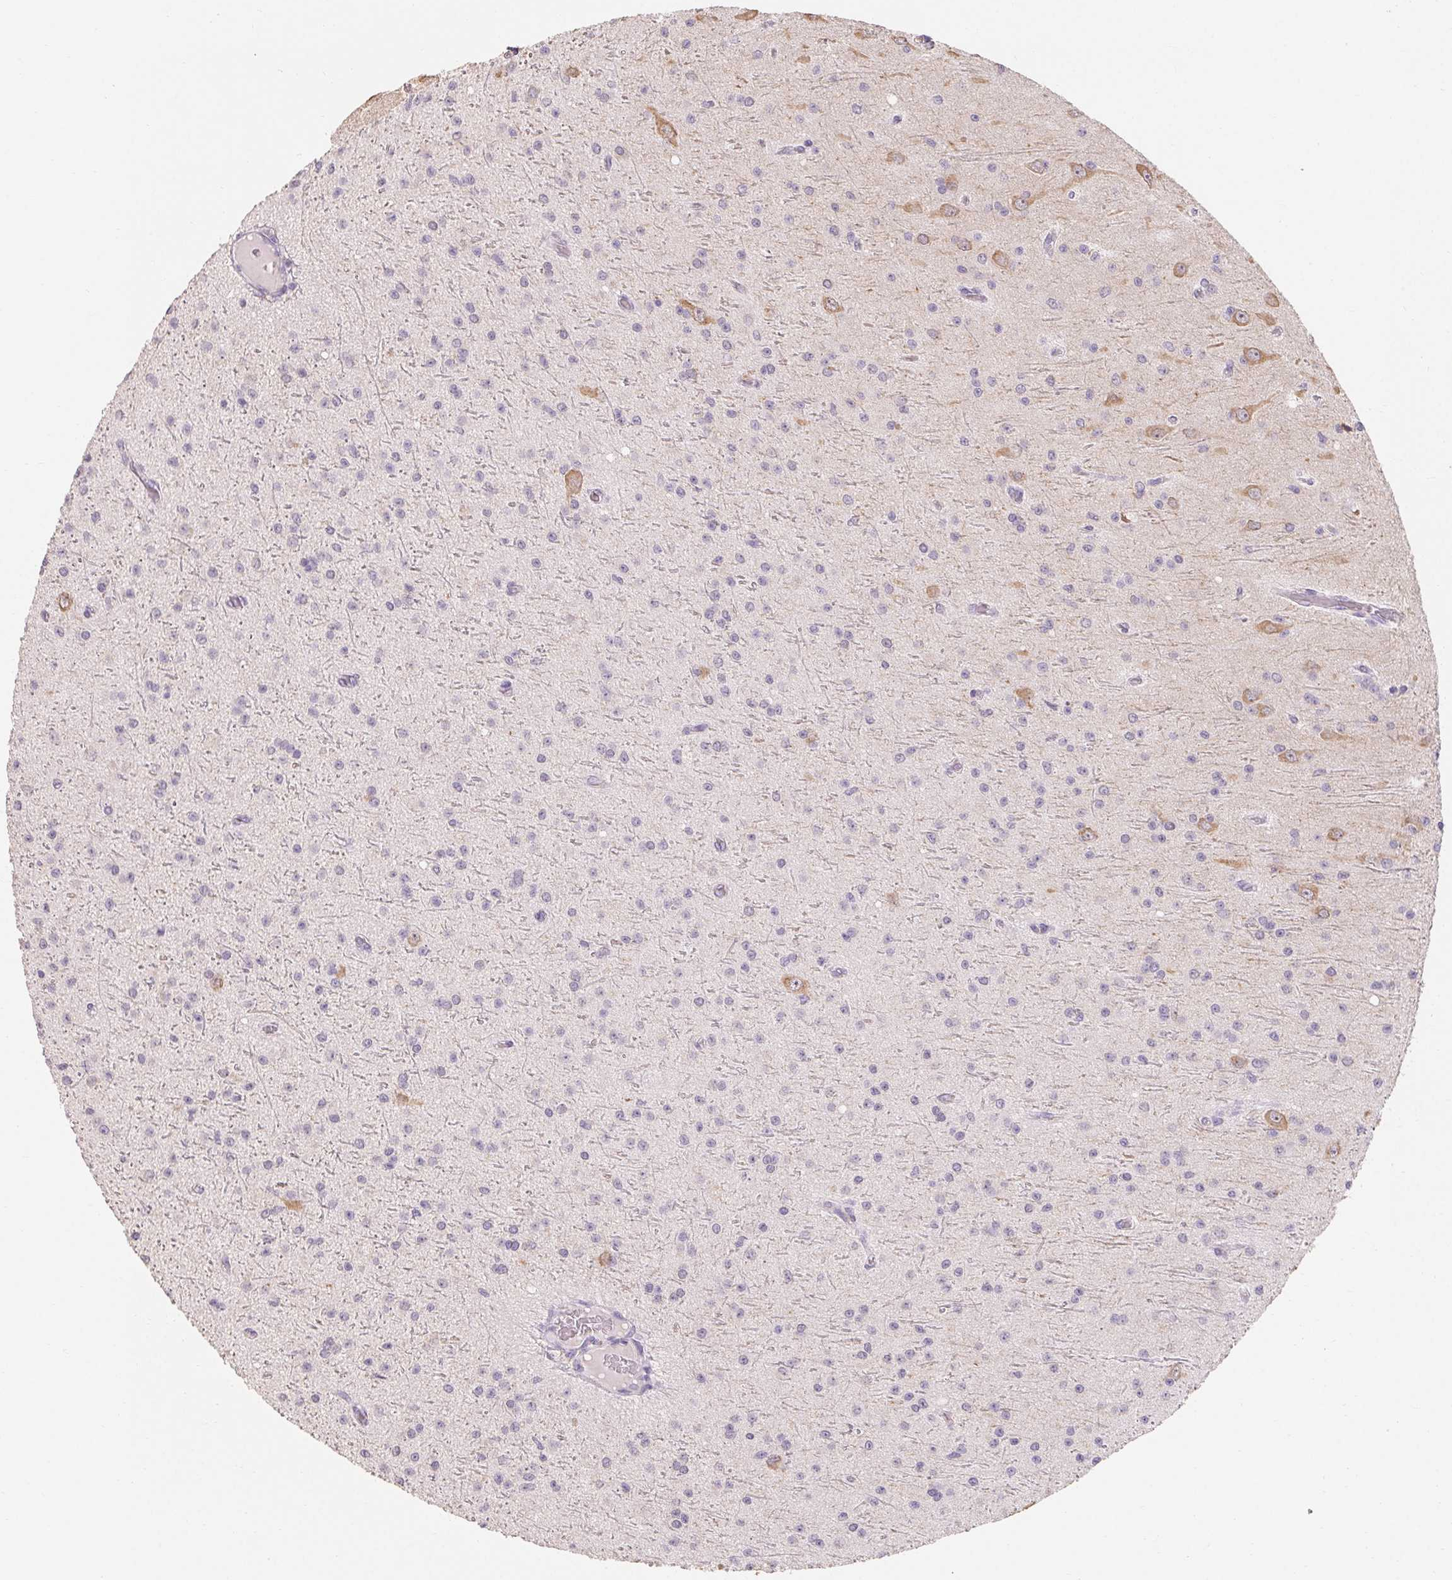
{"staining": {"intensity": "negative", "quantity": "none", "location": "none"}, "tissue": "glioma", "cell_type": "Tumor cells", "image_type": "cancer", "snomed": [{"axis": "morphology", "description": "Glioma, malignant, Low grade"}, {"axis": "topography", "description": "Brain"}], "caption": "This is an immunohistochemistry (IHC) micrograph of glioma. There is no expression in tumor cells.", "gene": "MAP7D2", "patient": {"sex": "male", "age": 27}}